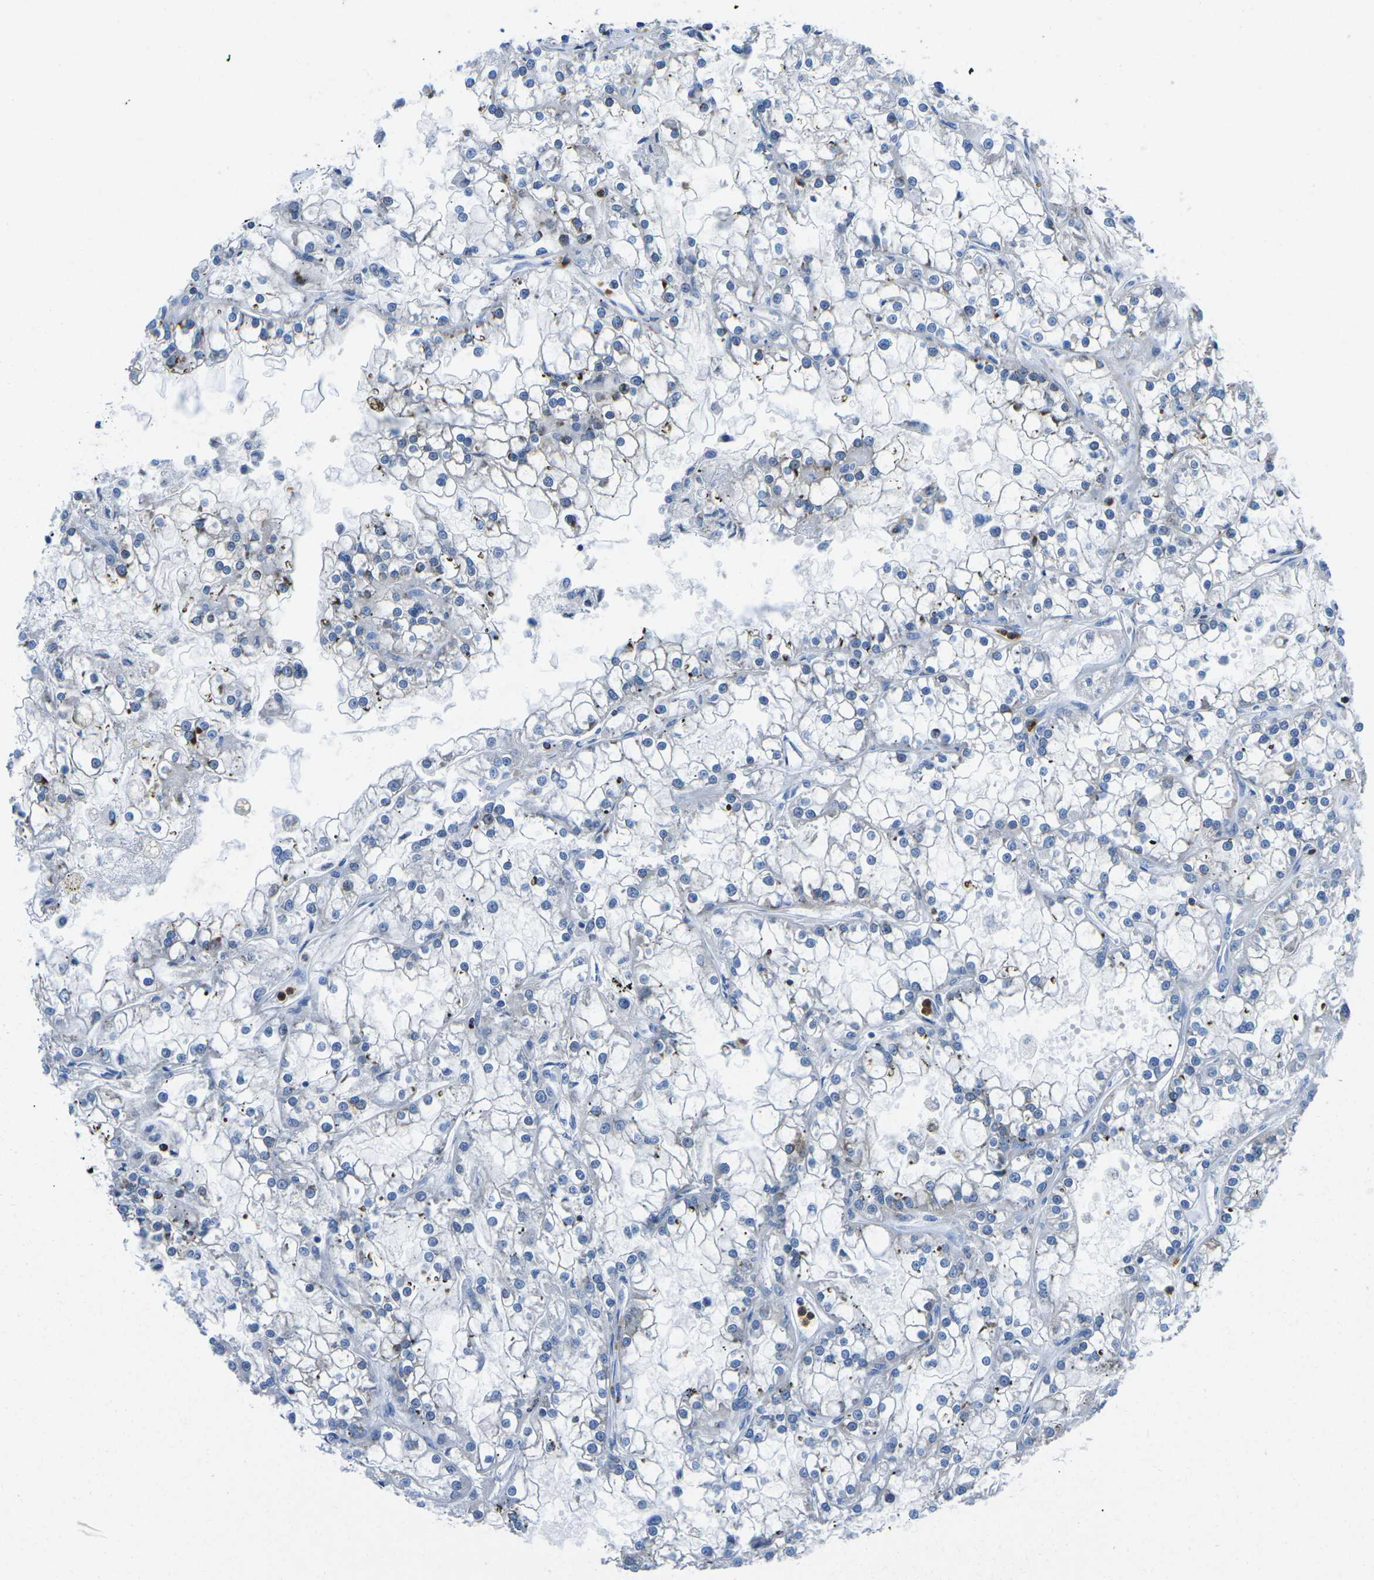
{"staining": {"intensity": "negative", "quantity": "none", "location": "none"}, "tissue": "renal cancer", "cell_type": "Tumor cells", "image_type": "cancer", "snomed": [{"axis": "morphology", "description": "Adenocarcinoma, NOS"}, {"axis": "topography", "description": "Kidney"}], "caption": "Tumor cells are negative for protein expression in human renal cancer (adenocarcinoma). The staining was performed using DAB to visualize the protein expression in brown, while the nuclei were stained in blue with hematoxylin (Magnification: 20x).", "gene": "MC4R", "patient": {"sex": "female", "age": 52}}